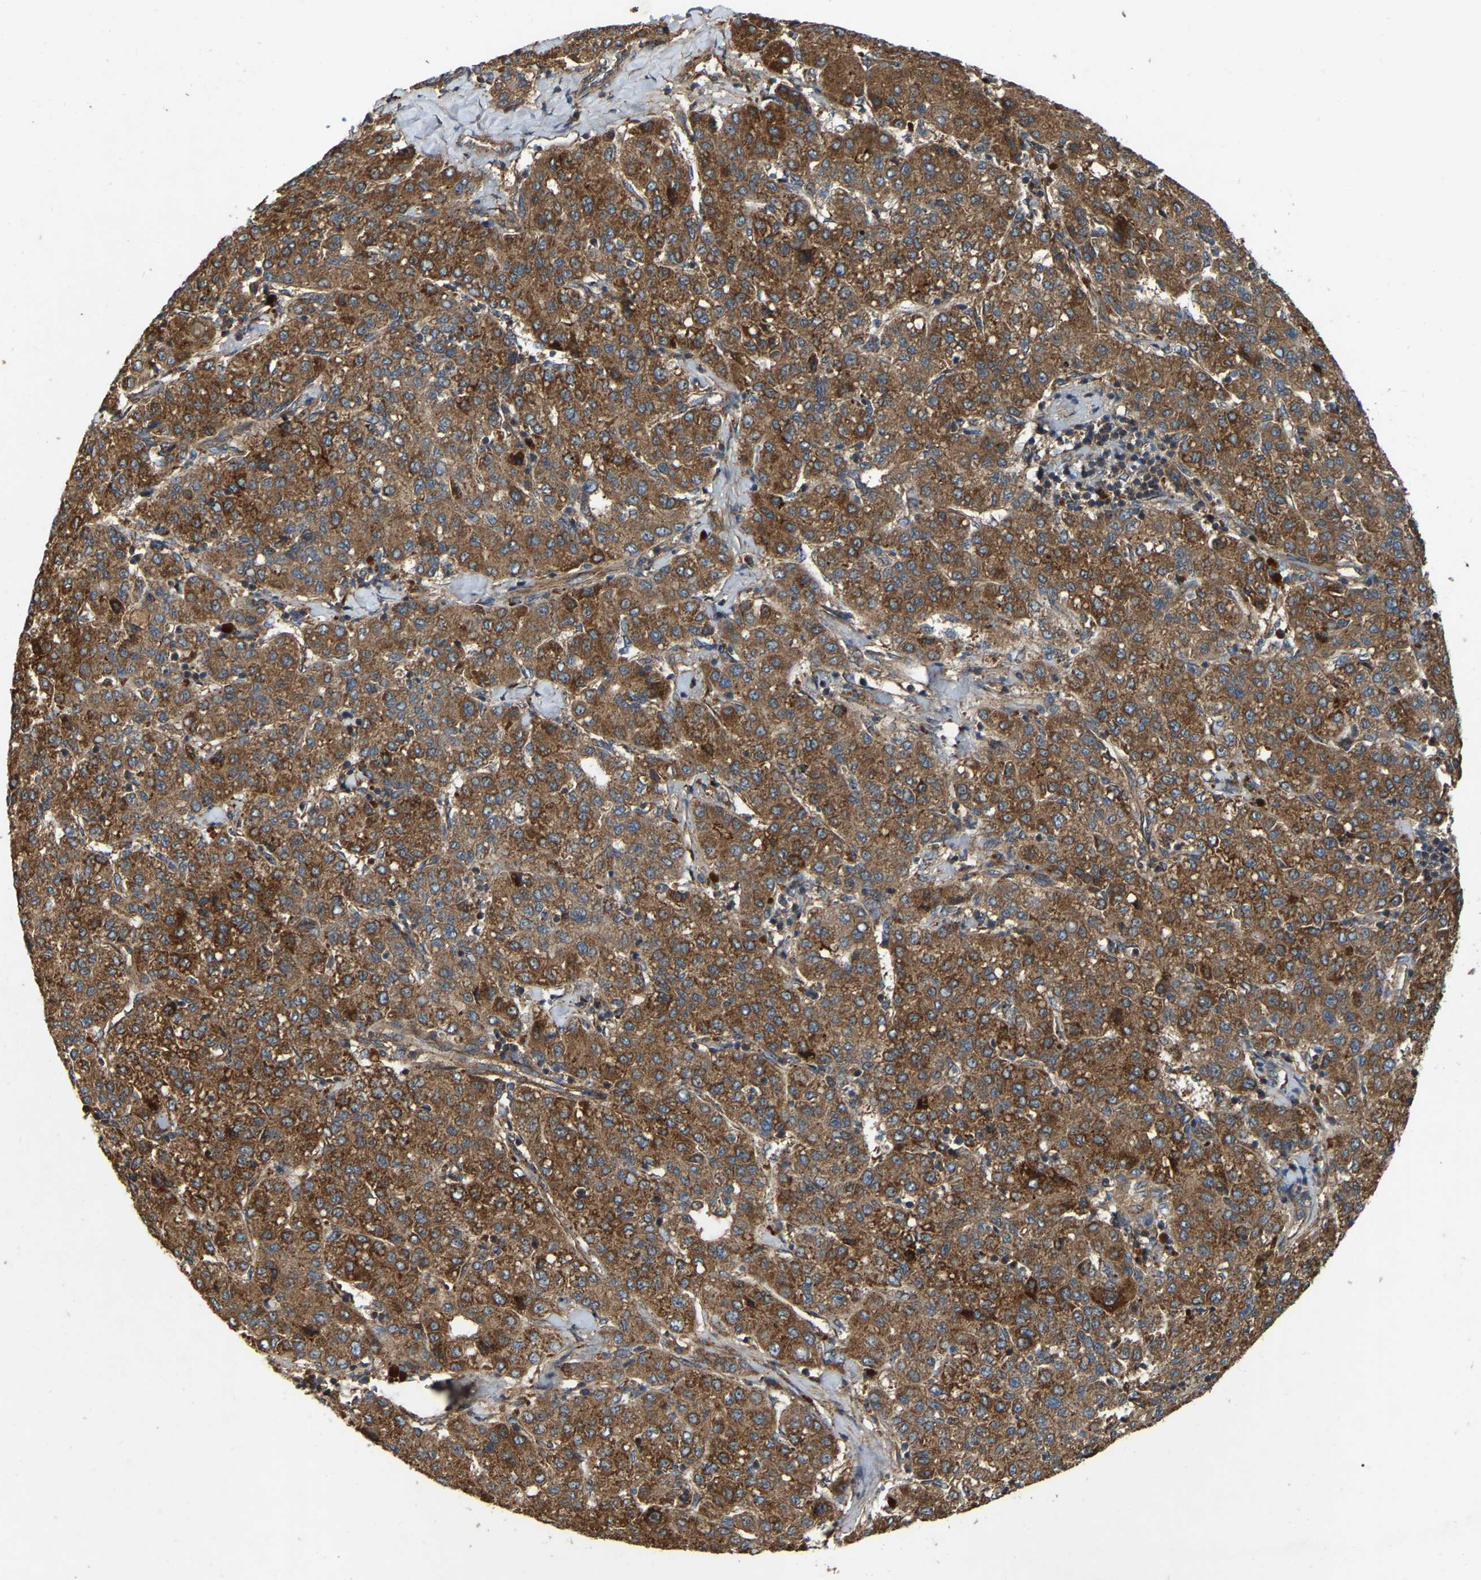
{"staining": {"intensity": "moderate", "quantity": ">75%", "location": "cytoplasmic/membranous"}, "tissue": "liver cancer", "cell_type": "Tumor cells", "image_type": "cancer", "snomed": [{"axis": "morphology", "description": "Carcinoma, Hepatocellular, NOS"}, {"axis": "topography", "description": "Liver"}], "caption": "The image displays immunohistochemical staining of liver cancer. There is moderate cytoplasmic/membranous expression is seen in approximately >75% of tumor cells.", "gene": "SAMD9L", "patient": {"sex": "male", "age": 65}}